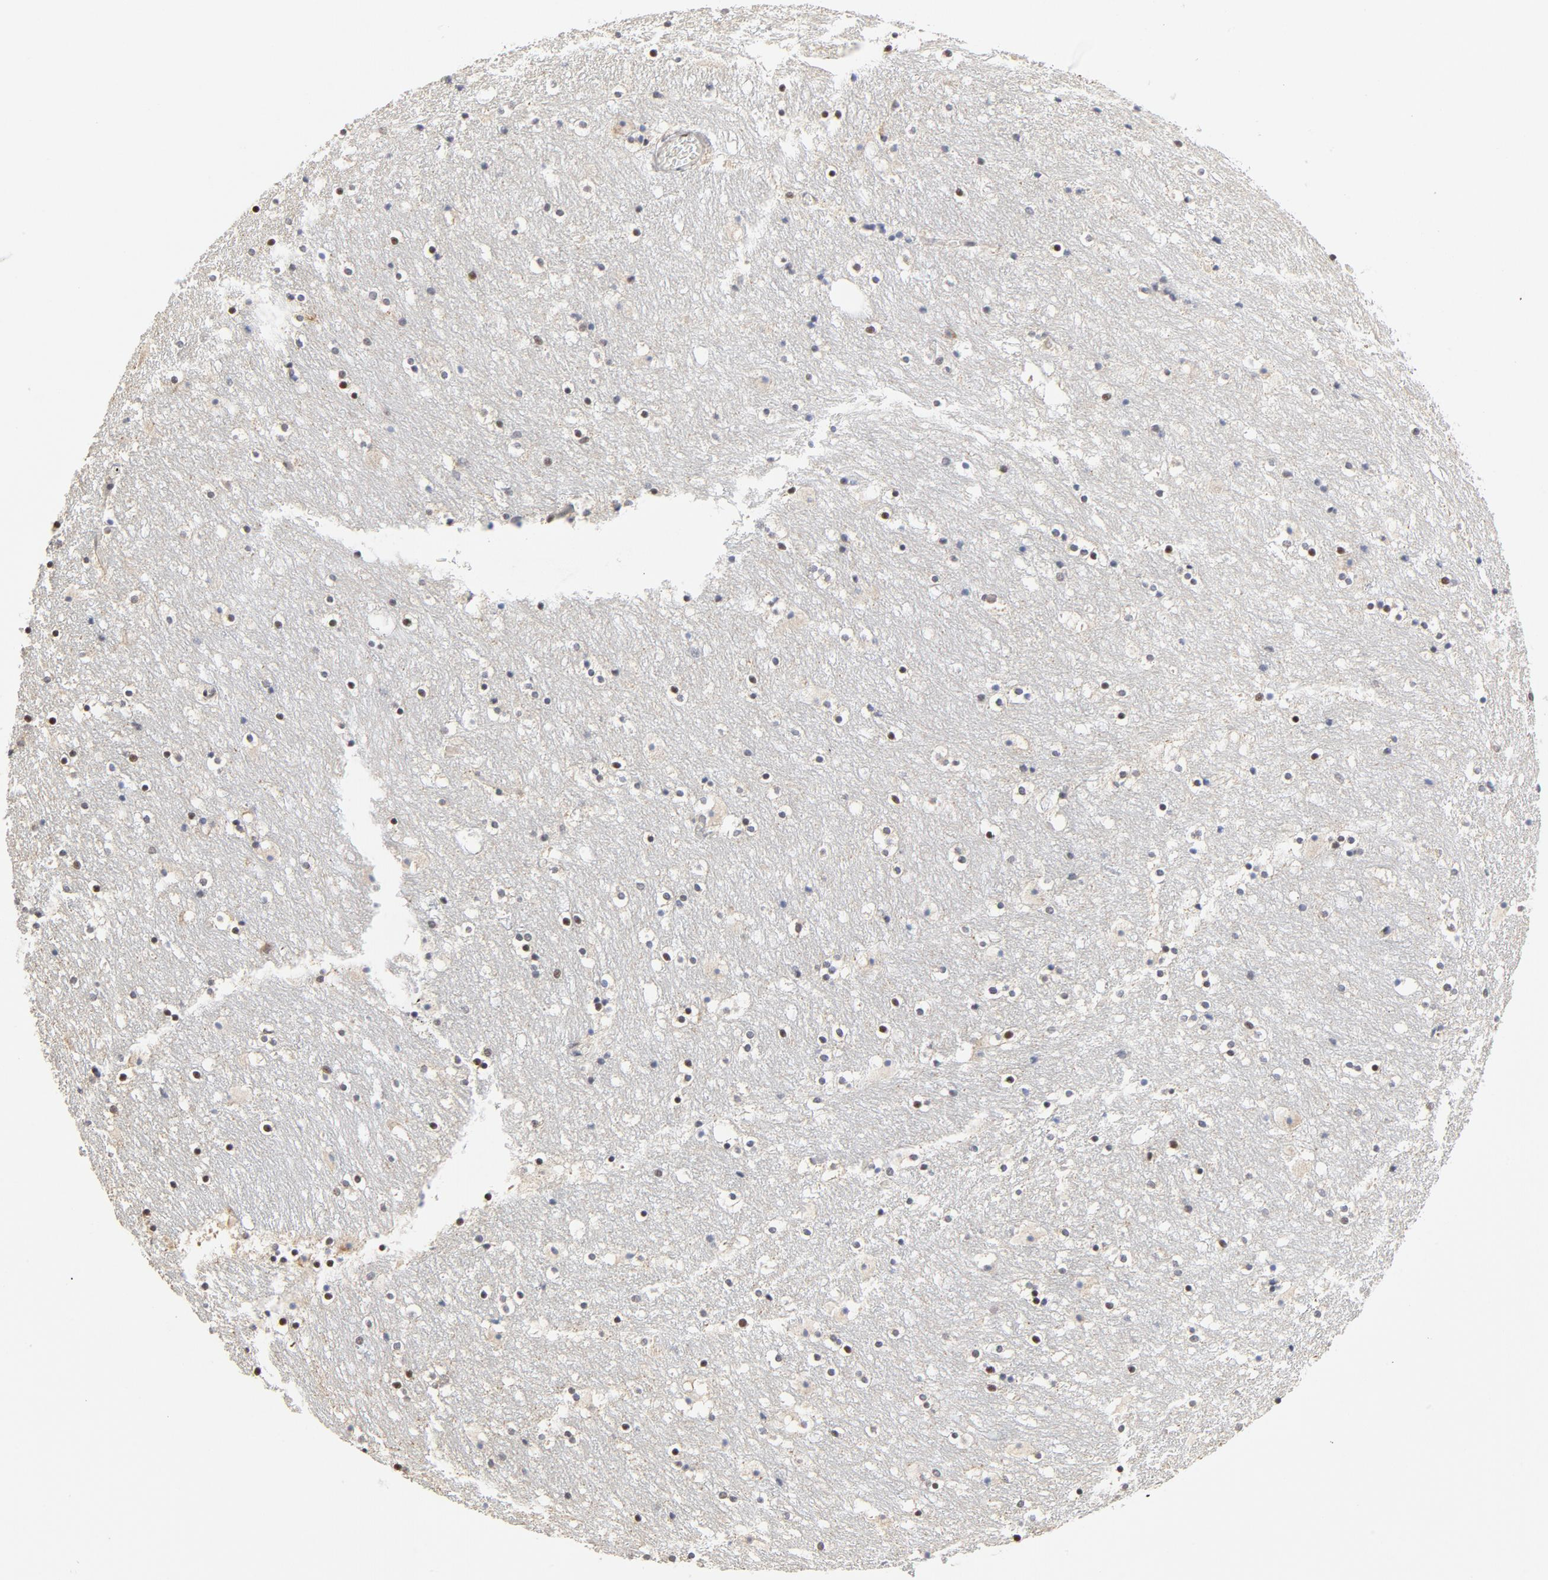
{"staining": {"intensity": "moderate", "quantity": "25%-75%", "location": "nuclear"}, "tissue": "caudate", "cell_type": "Glial cells", "image_type": "normal", "snomed": [{"axis": "morphology", "description": "Normal tissue, NOS"}, {"axis": "topography", "description": "Lateral ventricle wall"}], "caption": "IHC of benign caudate exhibits medium levels of moderate nuclear positivity in approximately 25%-75% of glial cells. (brown staining indicates protein expression, while blue staining denotes nuclei).", "gene": "GTF2I", "patient": {"sex": "male", "age": 45}}